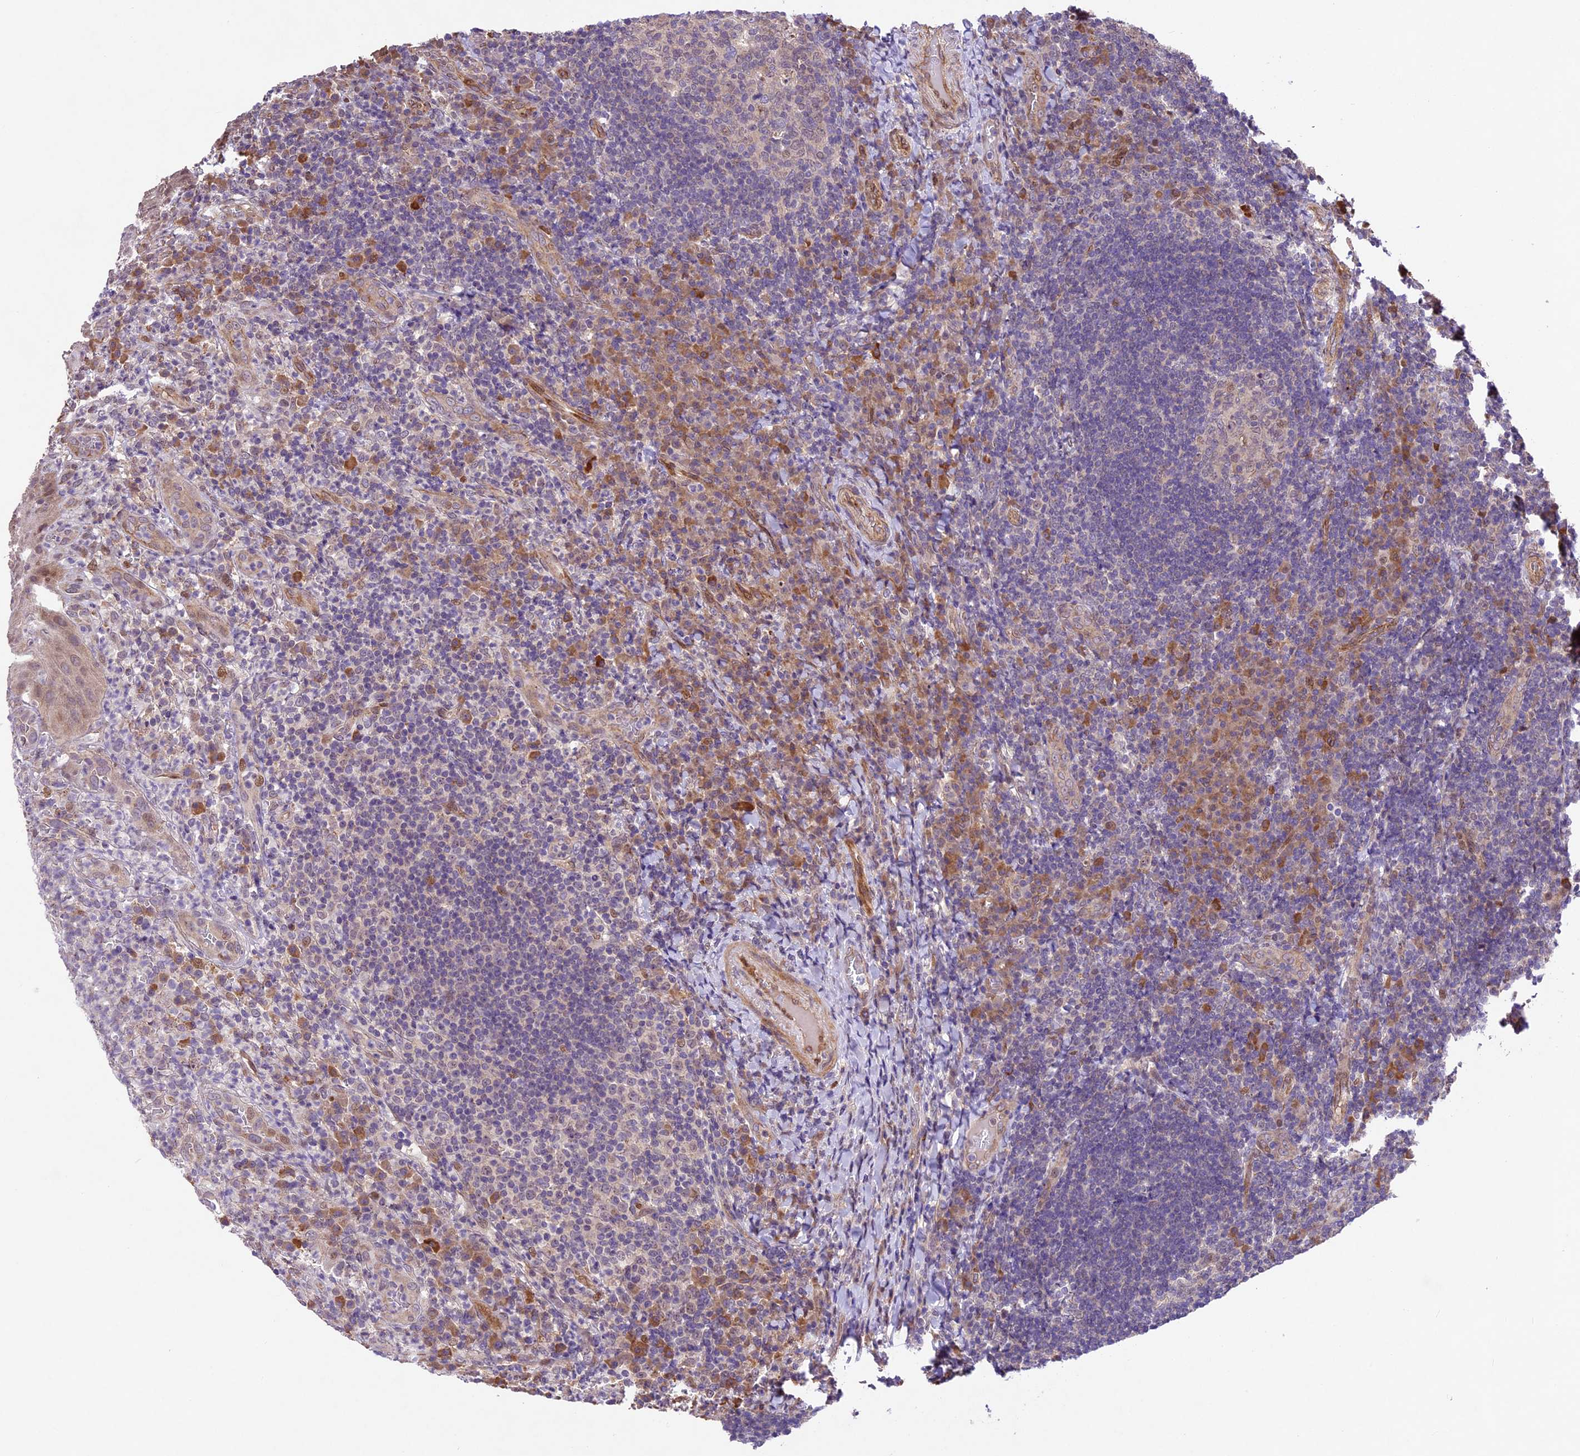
{"staining": {"intensity": "moderate", "quantity": "<25%", "location": "cytoplasmic/membranous"}, "tissue": "tonsil", "cell_type": "Germinal center cells", "image_type": "normal", "snomed": [{"axis": "morphology", "description": "Normal tissue, NOS"}, {"axis": "topography", "description": "Tonsil"}], "caption": "The histopathology image shows a brown stain indicating the presence of a protein in the cytoplasmic/membranous of germinal center cells in tonsil. (DAB (3,3'-diaminobenzidine) IHC with brightfield microscopy, high magnification).", "gene": "CCSER1", "patient": {"sex": "male", "age": 17}}